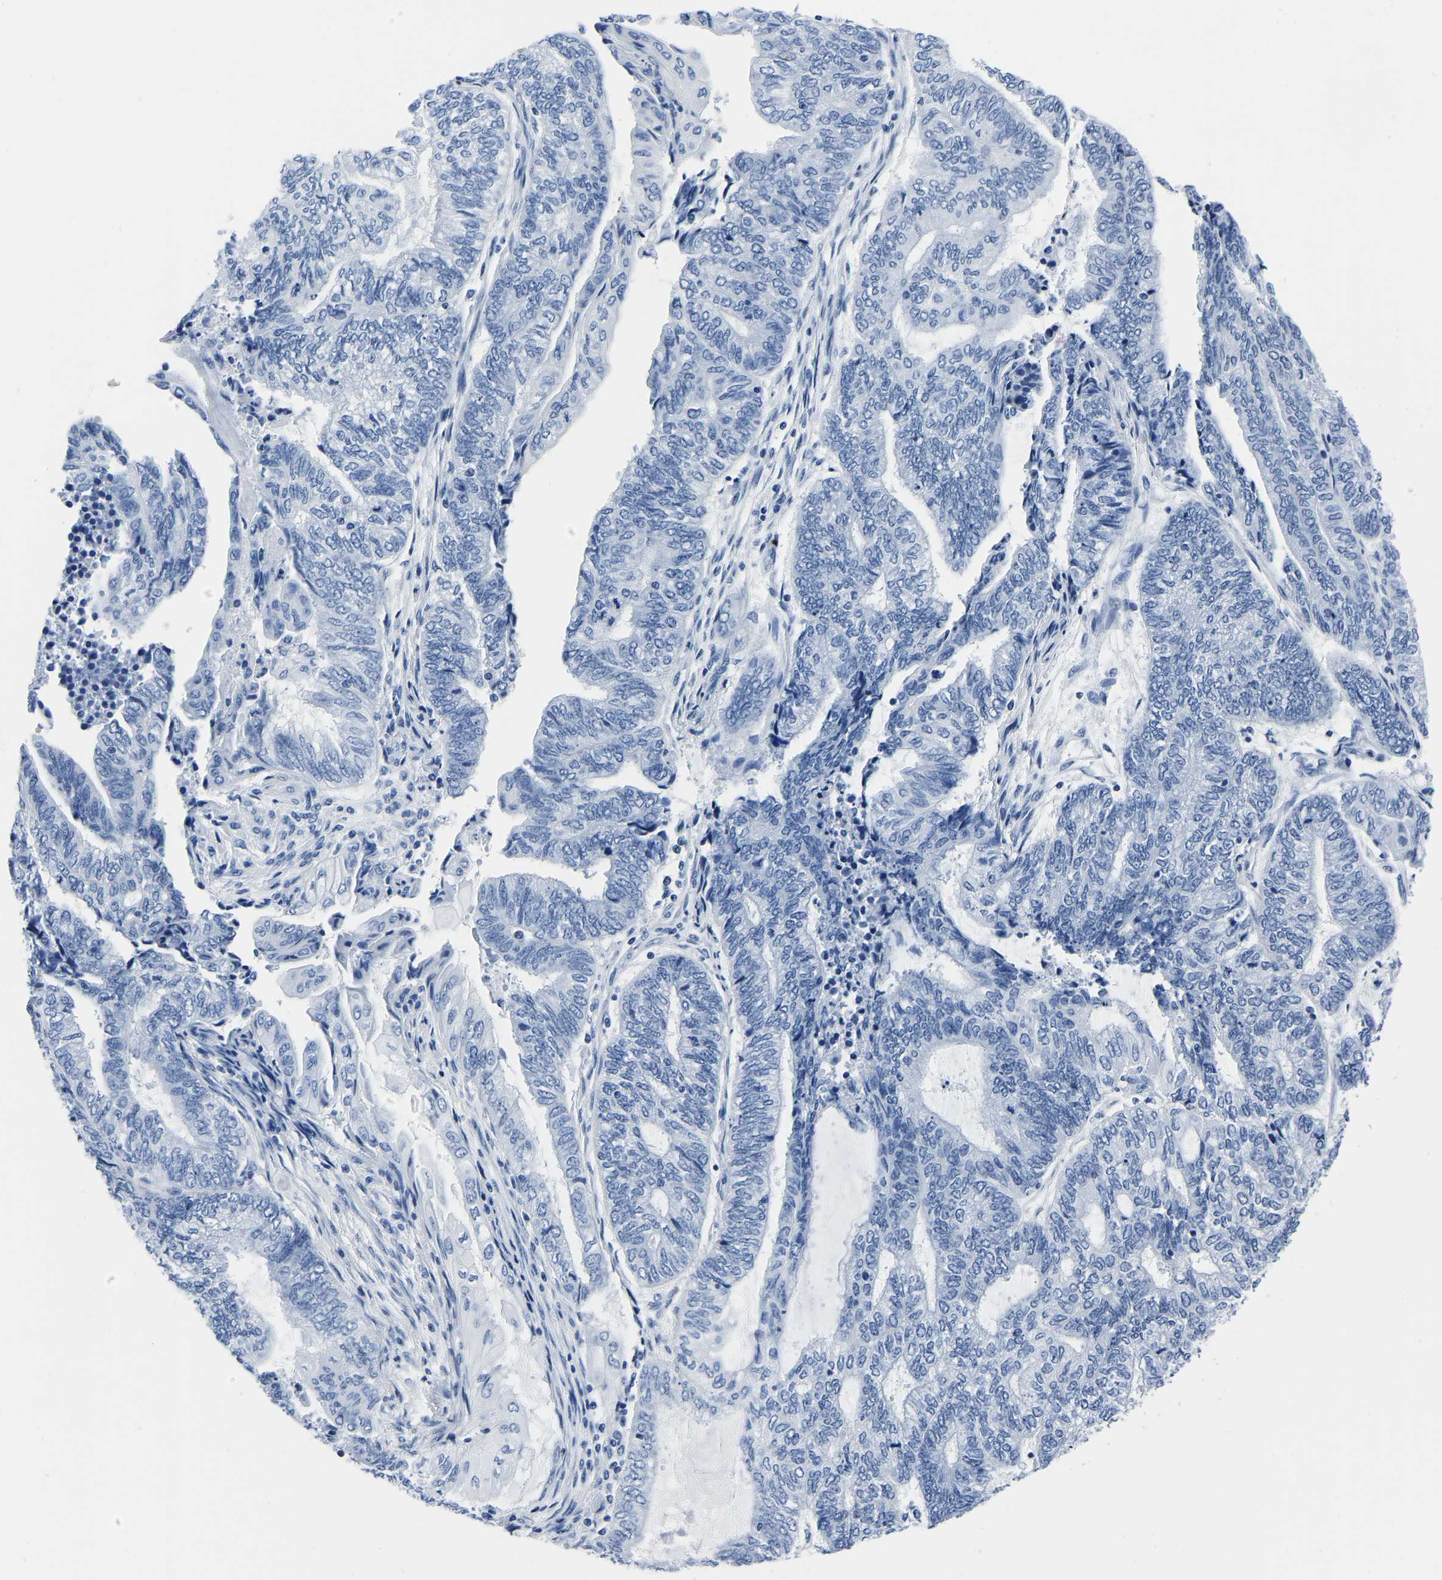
{"staining": {"intensity": "negative", "quantity": "none", "location": "none"}, "tissue": "endometrial cancer", "cell_type": "Tumor cells", "image_type": "cancer", "snomed": [{"axis": "morphology", "description": "Adenocarcinoma, NOS"}, {"axis": "topography", "description": "Uterus"}, {"axis": "topography", "description": "Endometrium"}], "caption": "Endometrial cancer (adenocarcinoma) stained for a protein using IHC shows no expression tumor cells.", "gene": "IMPG2", "patient": {"sex": "female", "age": 70}}